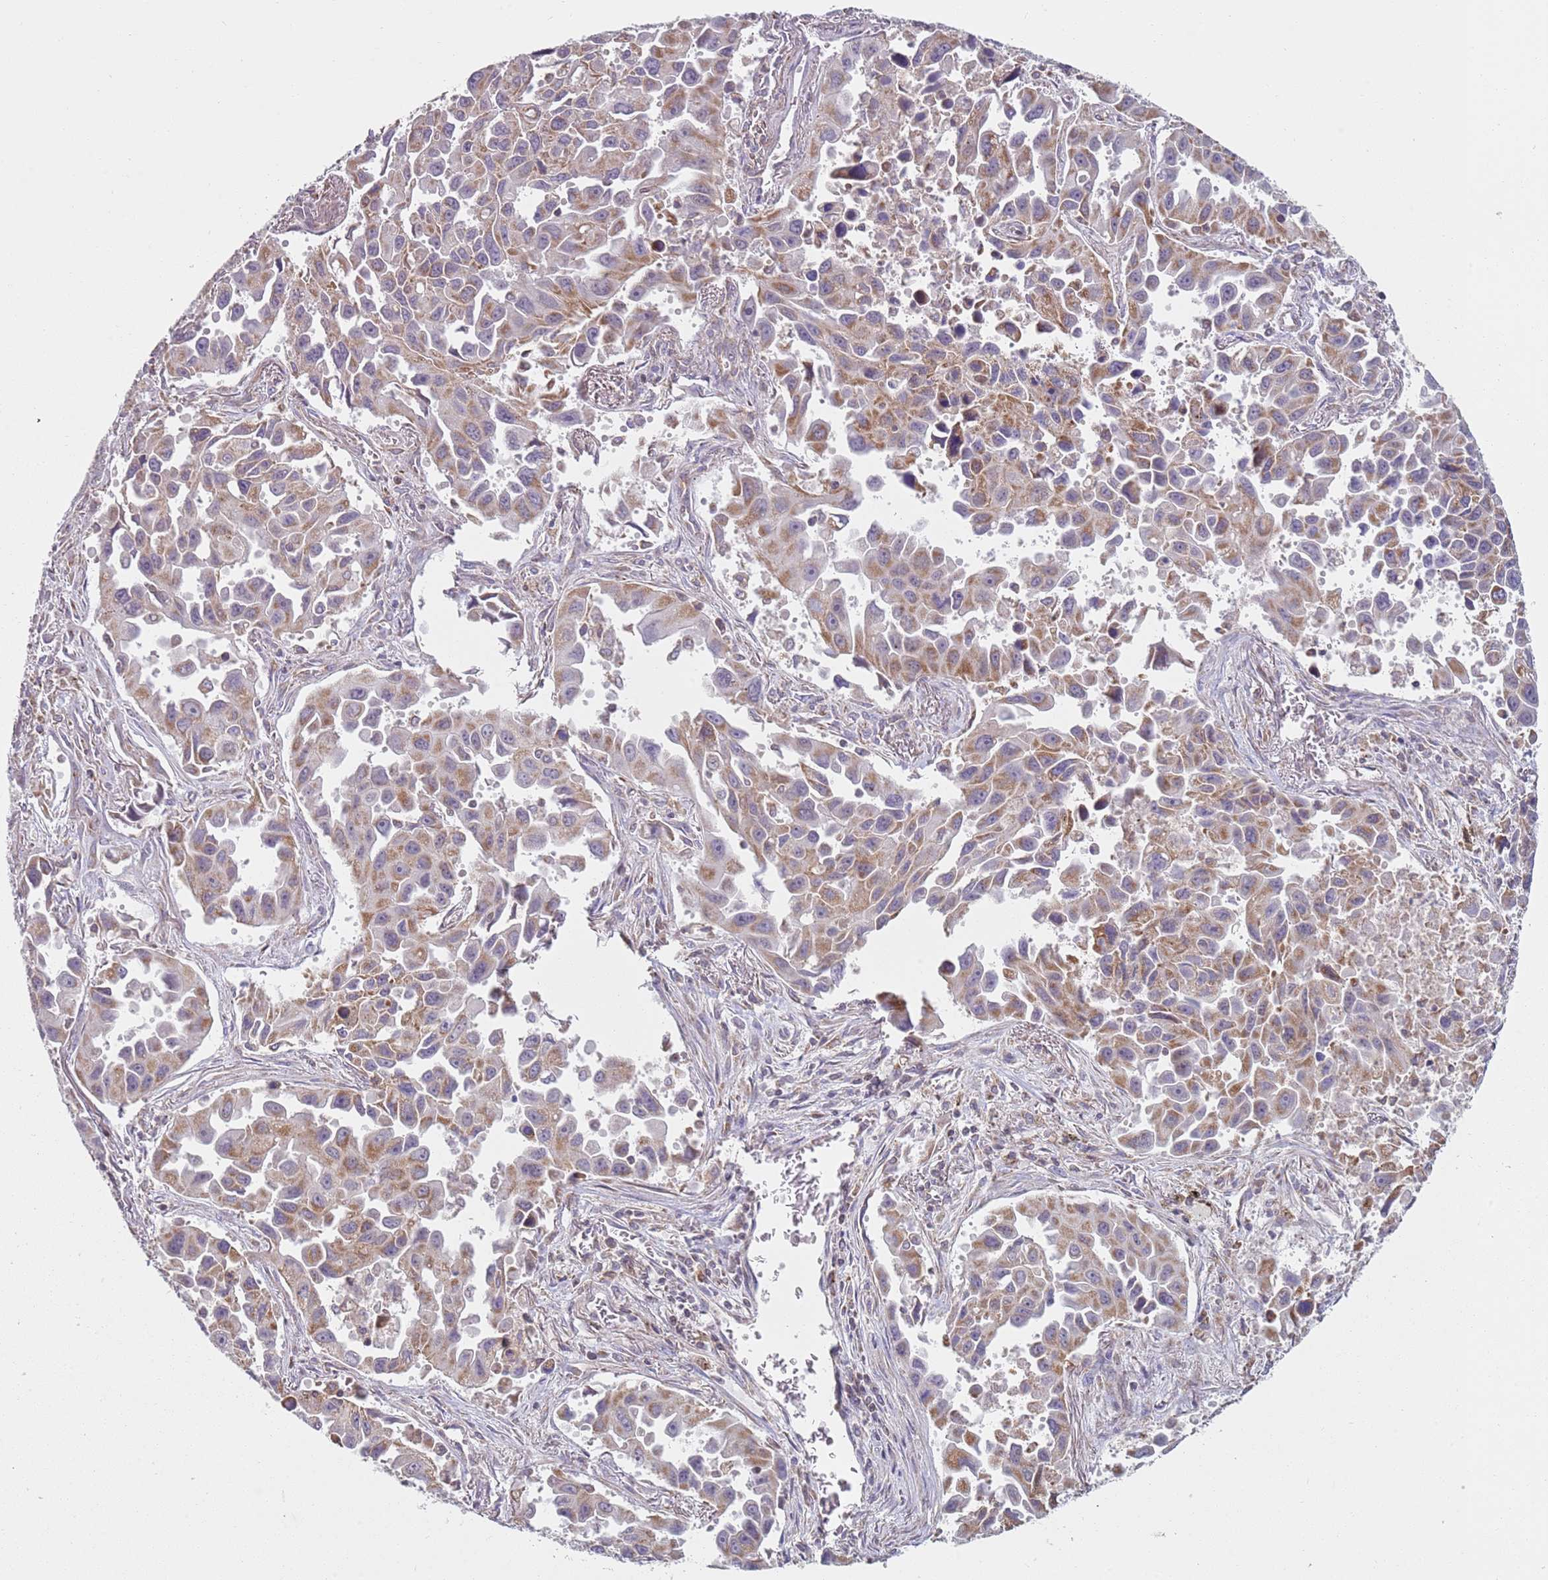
{"staining": {"intensity": "moderate", "quantity": ">75%", "location": "cytoplasmic/membranous"}, "tissue": "lung cancer", "cell_type": "Tumor cells", "image_type": "cancer", "snomed": [{"axis": "morphology", "description": "Adenocarcinoma, NOS"}, {"axis": "topography", "description": "Lung"}], "caption": "IHC of human lung cancer (adenocarcinoma) shows medium levels of moderate cytoplasmic/membranous expression in approximately >75% of tumor cells. (Stains: DAB (3,3'-diaminobenzidine) in brown, nuclei in blue, Microscopy: brightfield microscopy at high magnification).", "gene": "GAS8", "patient": {"sex": "male", "age": 66}}